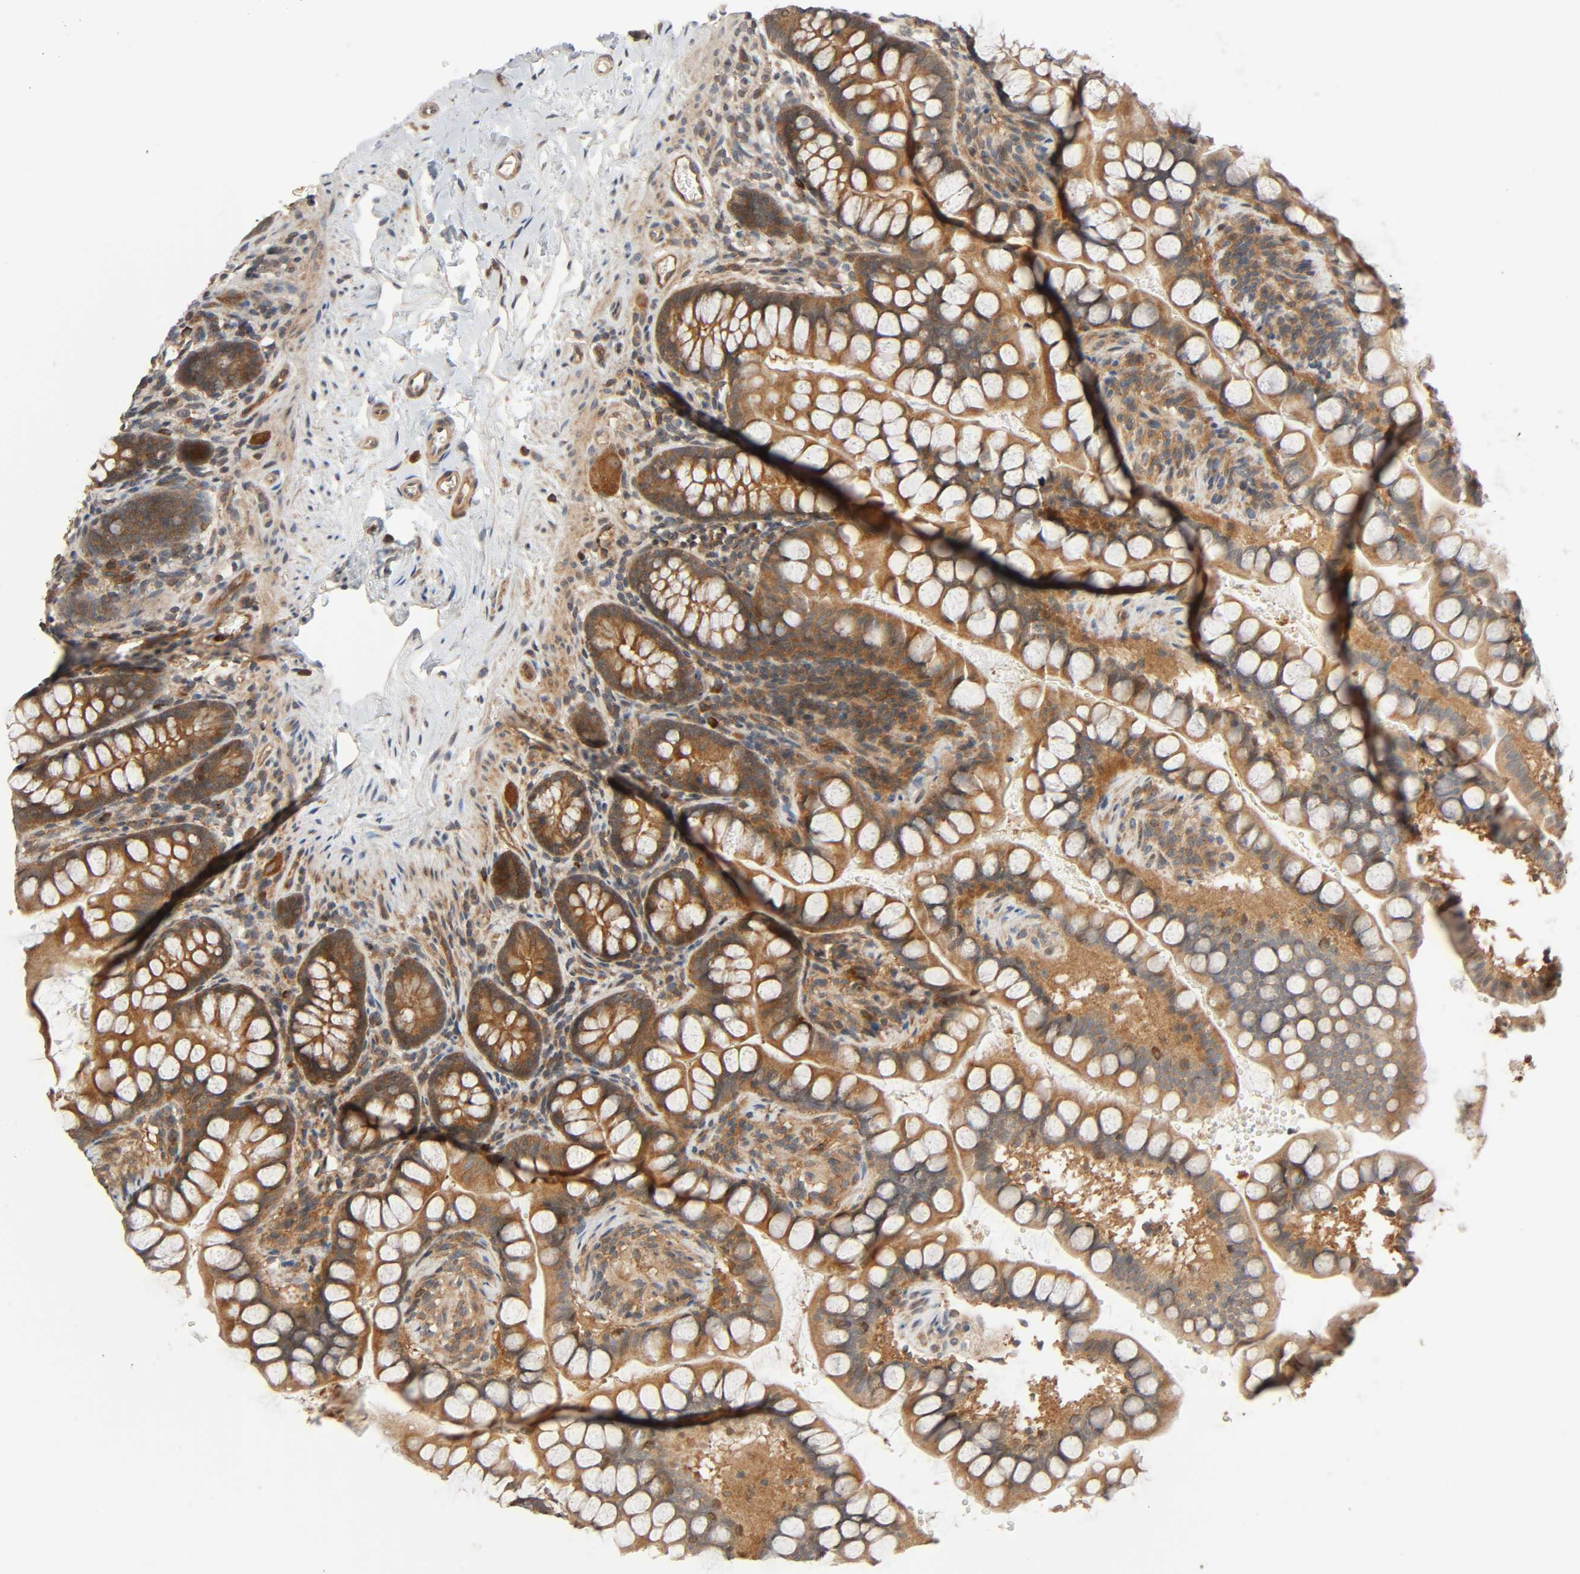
{"staining": {"intensity": "moderate", "quantity": ">75%", "location": "cytoplasmic/membranous,nuclear"}, "tissue": "small intestine", "cell_type": "Glandular cells", "image_type": "normal", "snomed": [{"axis": "morphology", "description": "Normal tissue, NOS"}, {"axis": "topography", "description": "Small intestine"}], "caption": "IHC staining of normal small intestine, which exhibits medium levels of moderate cytoplasmic/membranous,nuclear staining in about >75% of glandular cells indicating moderate cytoplasmic/membranous,nuclear protein positivity. The staining was performed using DAB (3,3'-diaminobenzidine) (brown) for protein detection and nuclei were counterstained in hematoxylin (blue).", "gene": "PPP2R1B", "patient": {"sex": "female", "age": 58}}